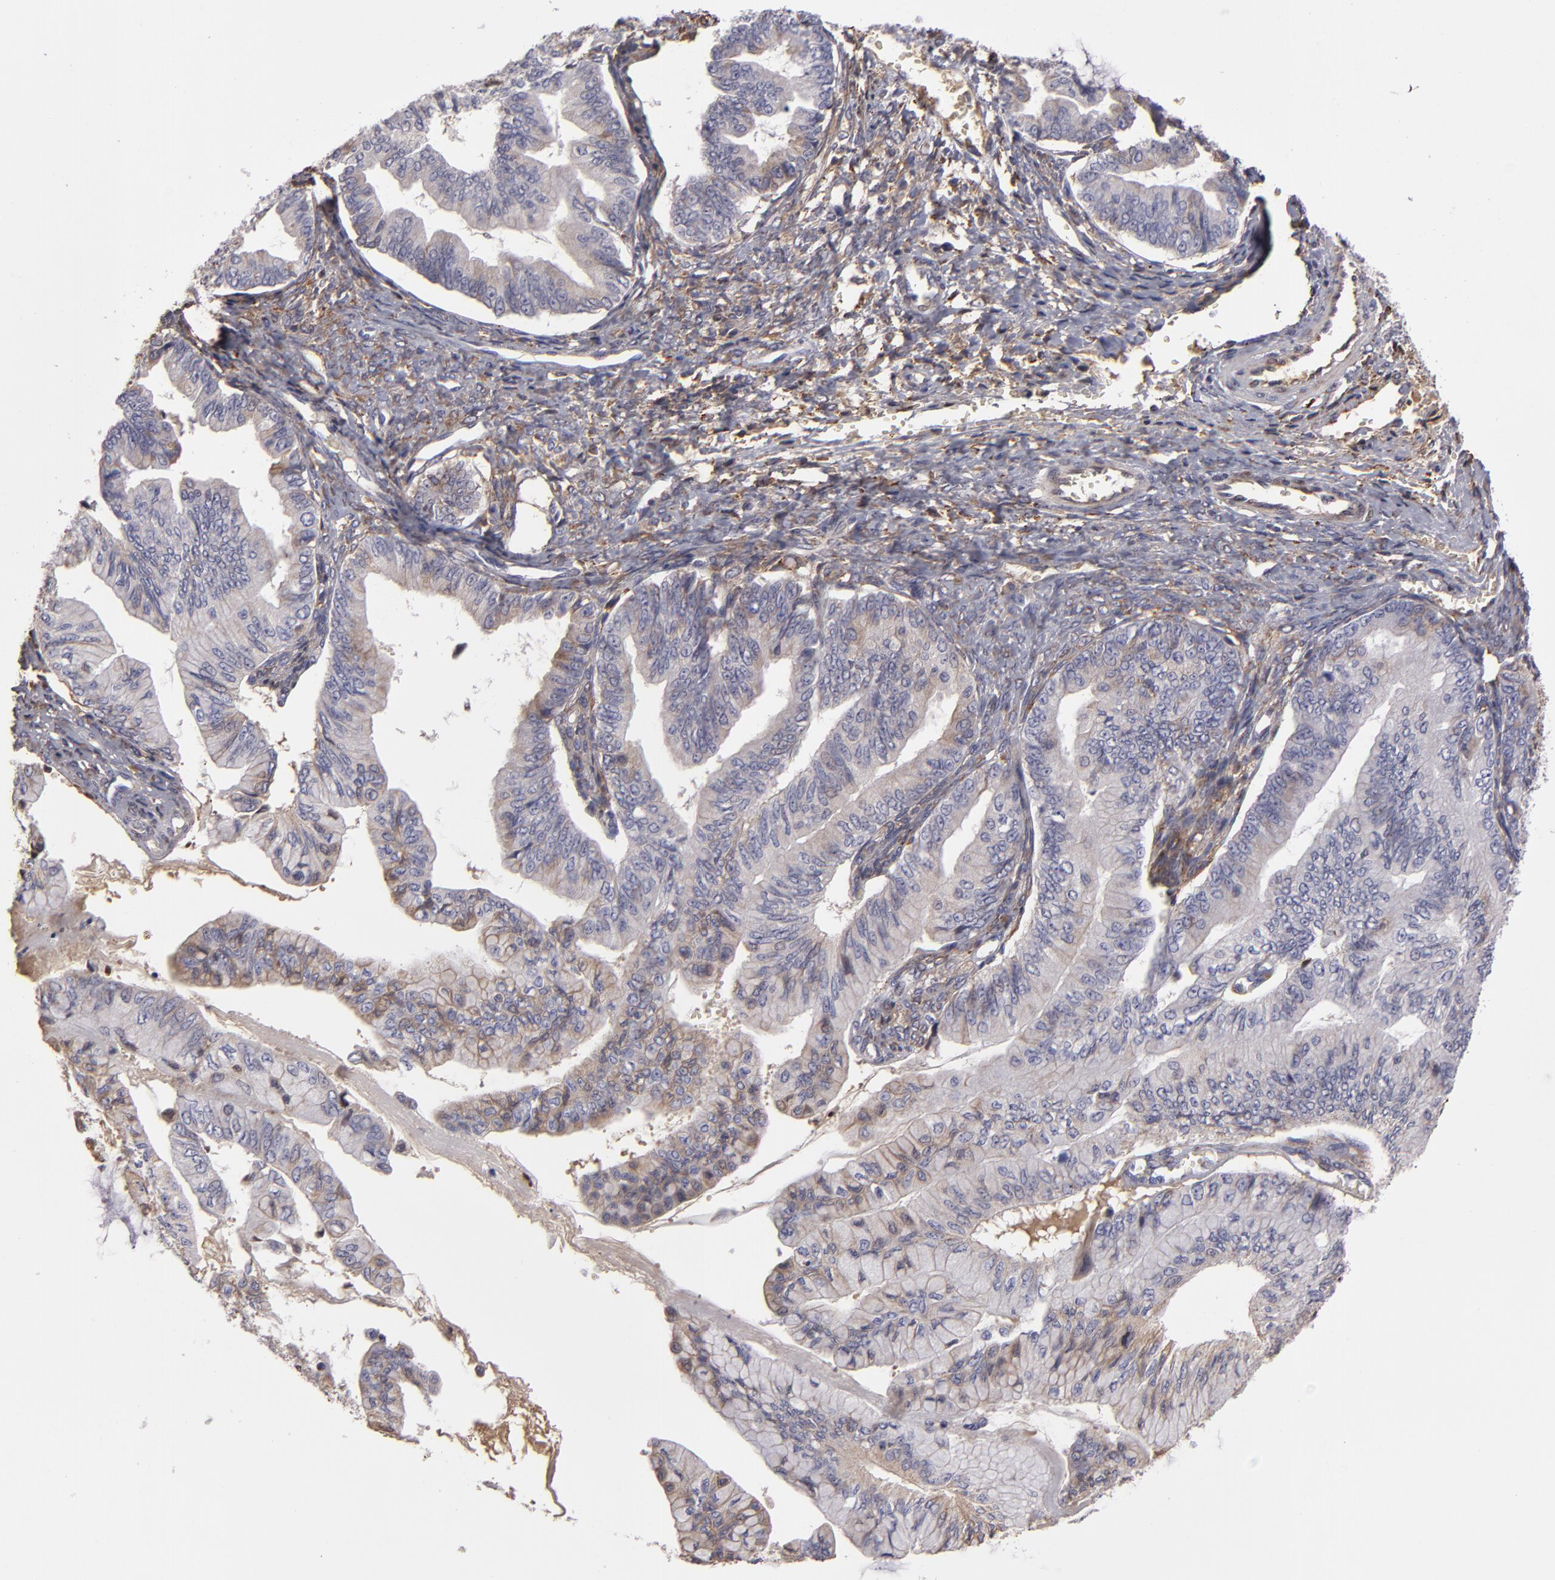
{"staining": {"intensity": "weak", "quantity": "25%-75%", "location": "cytoplasmic/membranous"}, "tissue": "ovarian cancer", "cell_type": "Tumor cells", "image_type": "cancer", "snomed": [{"axis": "morphology", "description": "Cystadenocarcinoma, mucinous, NOS"}, {"axis": "topography", "description": "Ovary"}], "caption": "A micrograph showing weak cytoplasmic/membranous expression in about 25%-75% of tumor cells in ovarian mucinous cystadenocarcinoma, as visualized by brown immunohistochemical staining.", "gene": "CFB", "patient": {"sex": "female", "age": 36}}